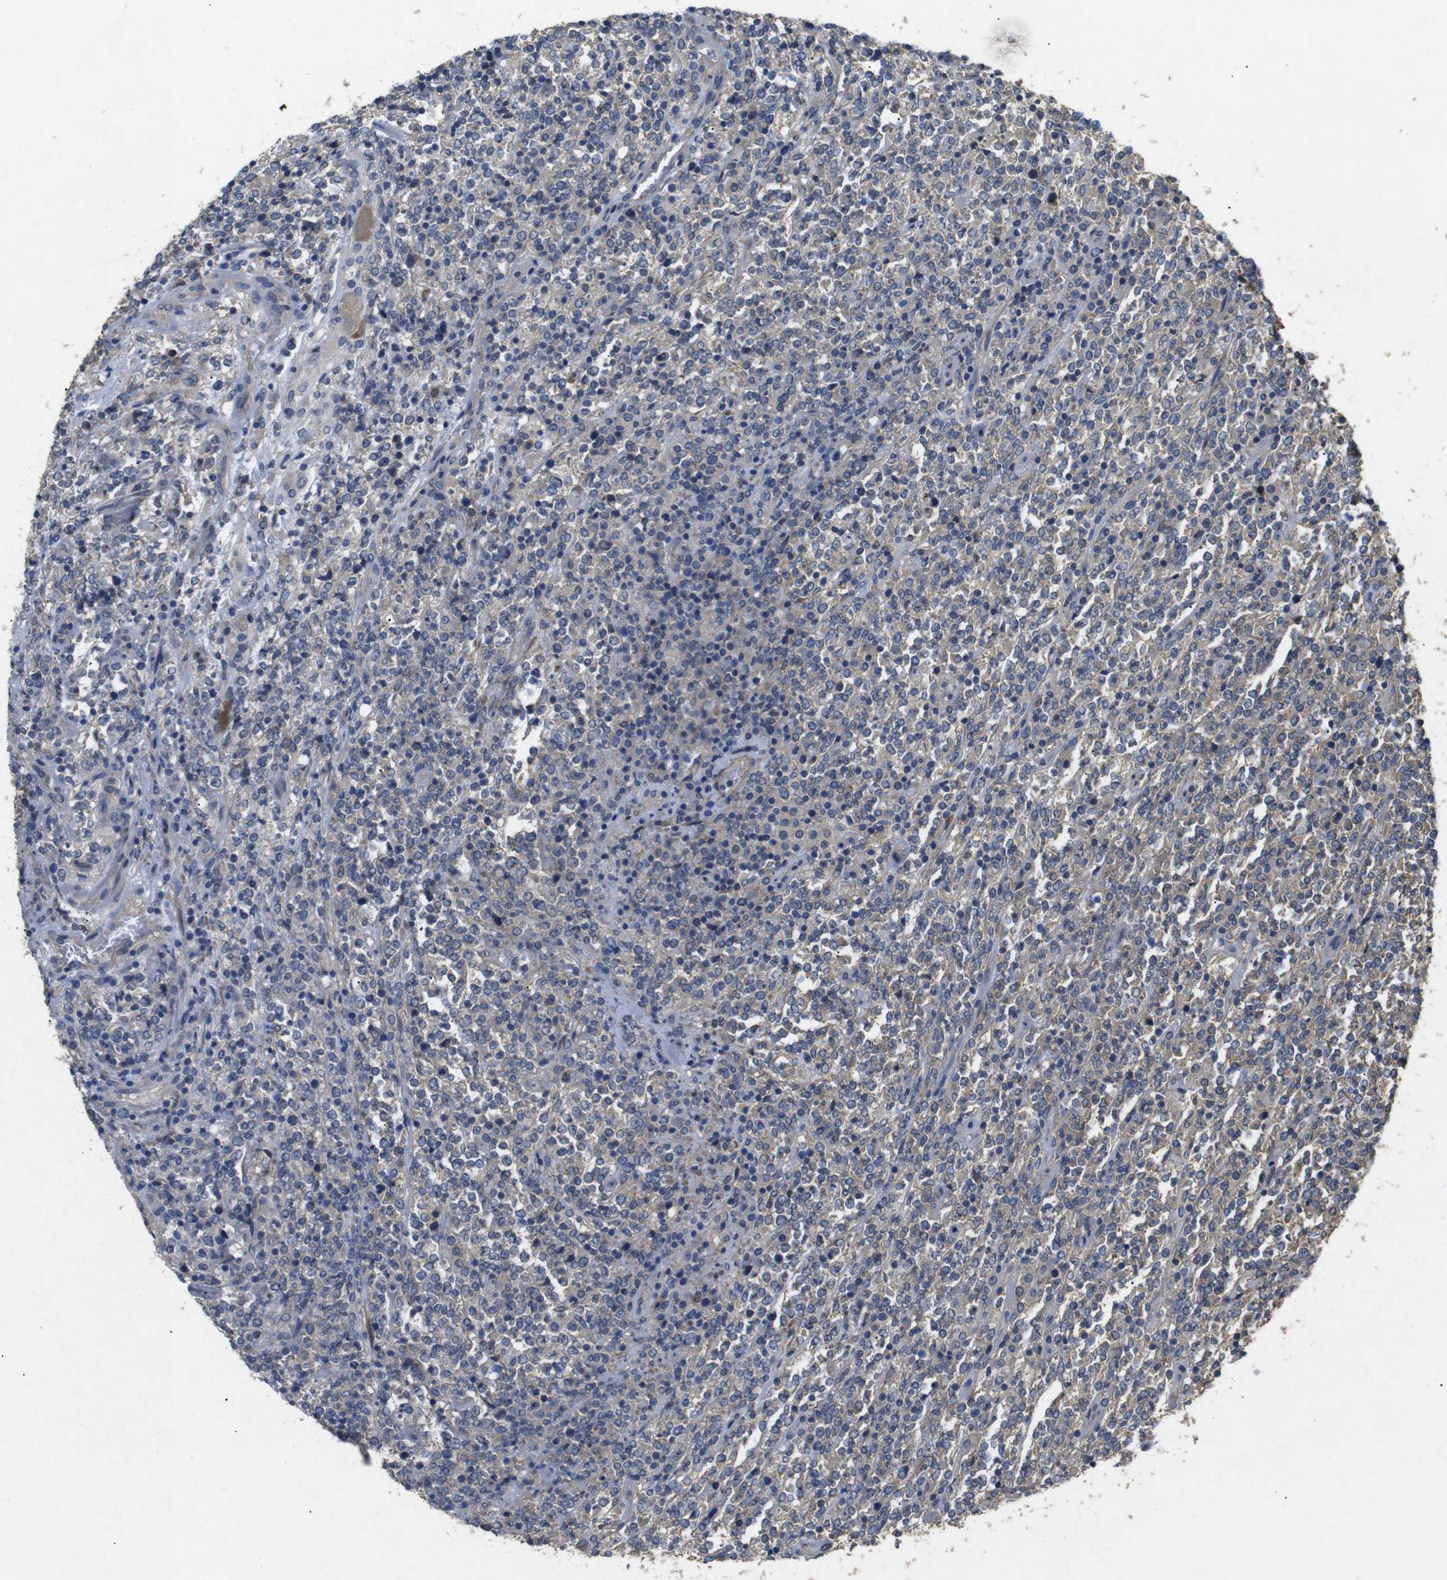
{"staining": {"intensity": "weak", "quantity": "25%-75%", "location": "cytoplasmic/membranous"}, "tissue": "lymphoma", "cell_type": "Tumor cells", "image_type": "cancer", "snomed": [{"axis": "morphology", "description": "Malignant lymphoma, non-Hodgkin's type, High grade"}, {"axis": "topography", "description": "Soft tissue"}], "caption": "Protein expression analysis of malignant lymphoma, non-Hodgkin's type (high-grade) reveals weak cytoplasmic/membranous expression in approximately 25%-75% of tumor cells. Nuclei are stained in blue.", "gene": "BNIP3", "patient": {"sex": "male", "age": 18}}